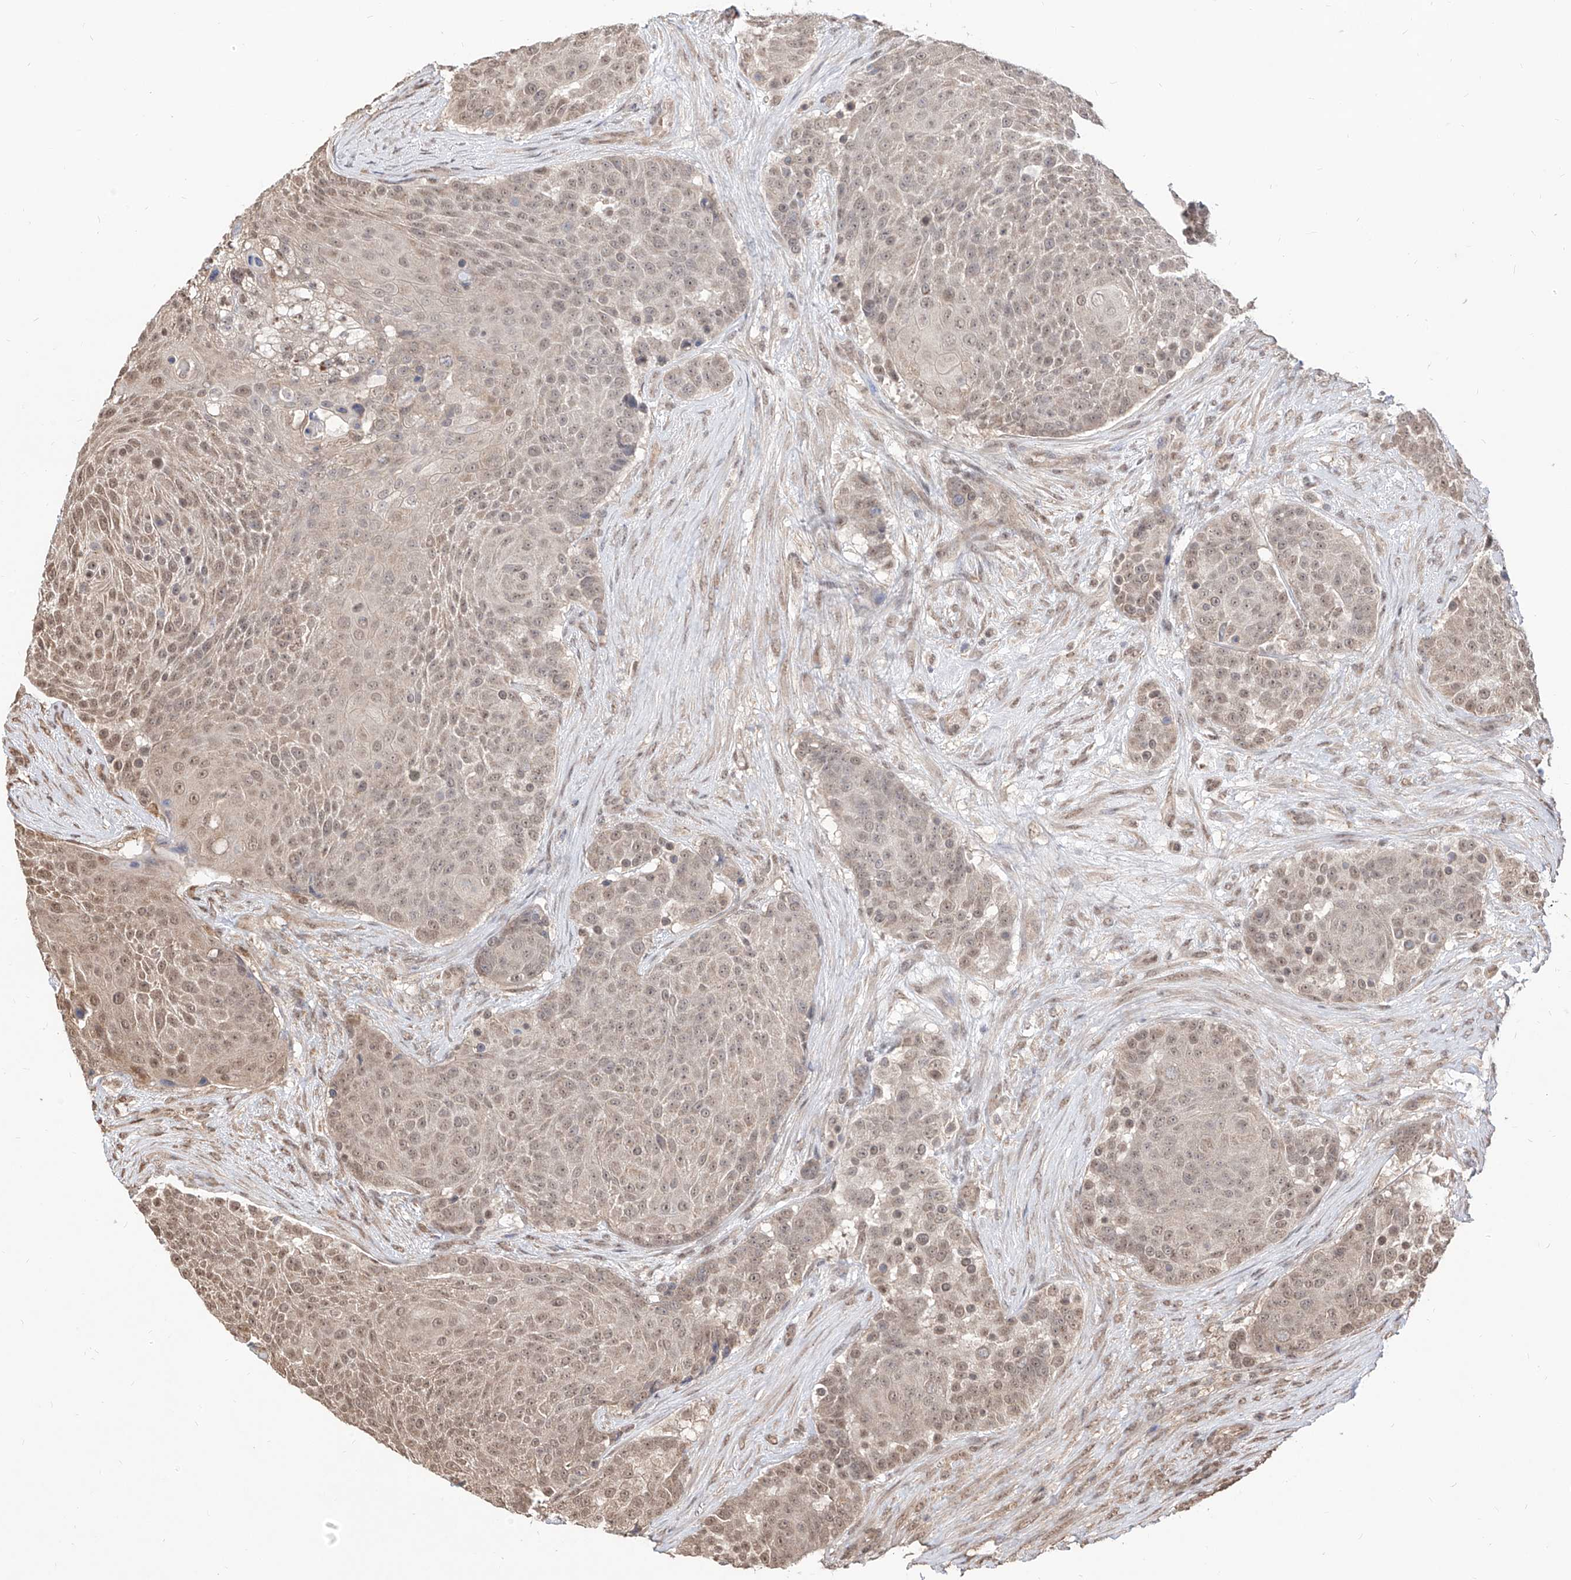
{"staining": {"intensity": "moderate", "quantity": "<25%", "location": "nuclear"}, "tissue": "urothelial cancer", "cell_type": "Tumor cells", "image_type": "cancer", "snomed": [{"axis": "morphology", "description": "Urothelial carcinoma, High grade"}, {"axis": "topography", "description": "Urinary bladder"}], "caption": "About <25% of tumor cells in urothelial carcinoma (high-grade) demonstrate moderate nuclear protein staining as visualized by brown immunohistochemical staining.", "gene": "C8orf82", "patient": {"sex": "female", "age": 63}}